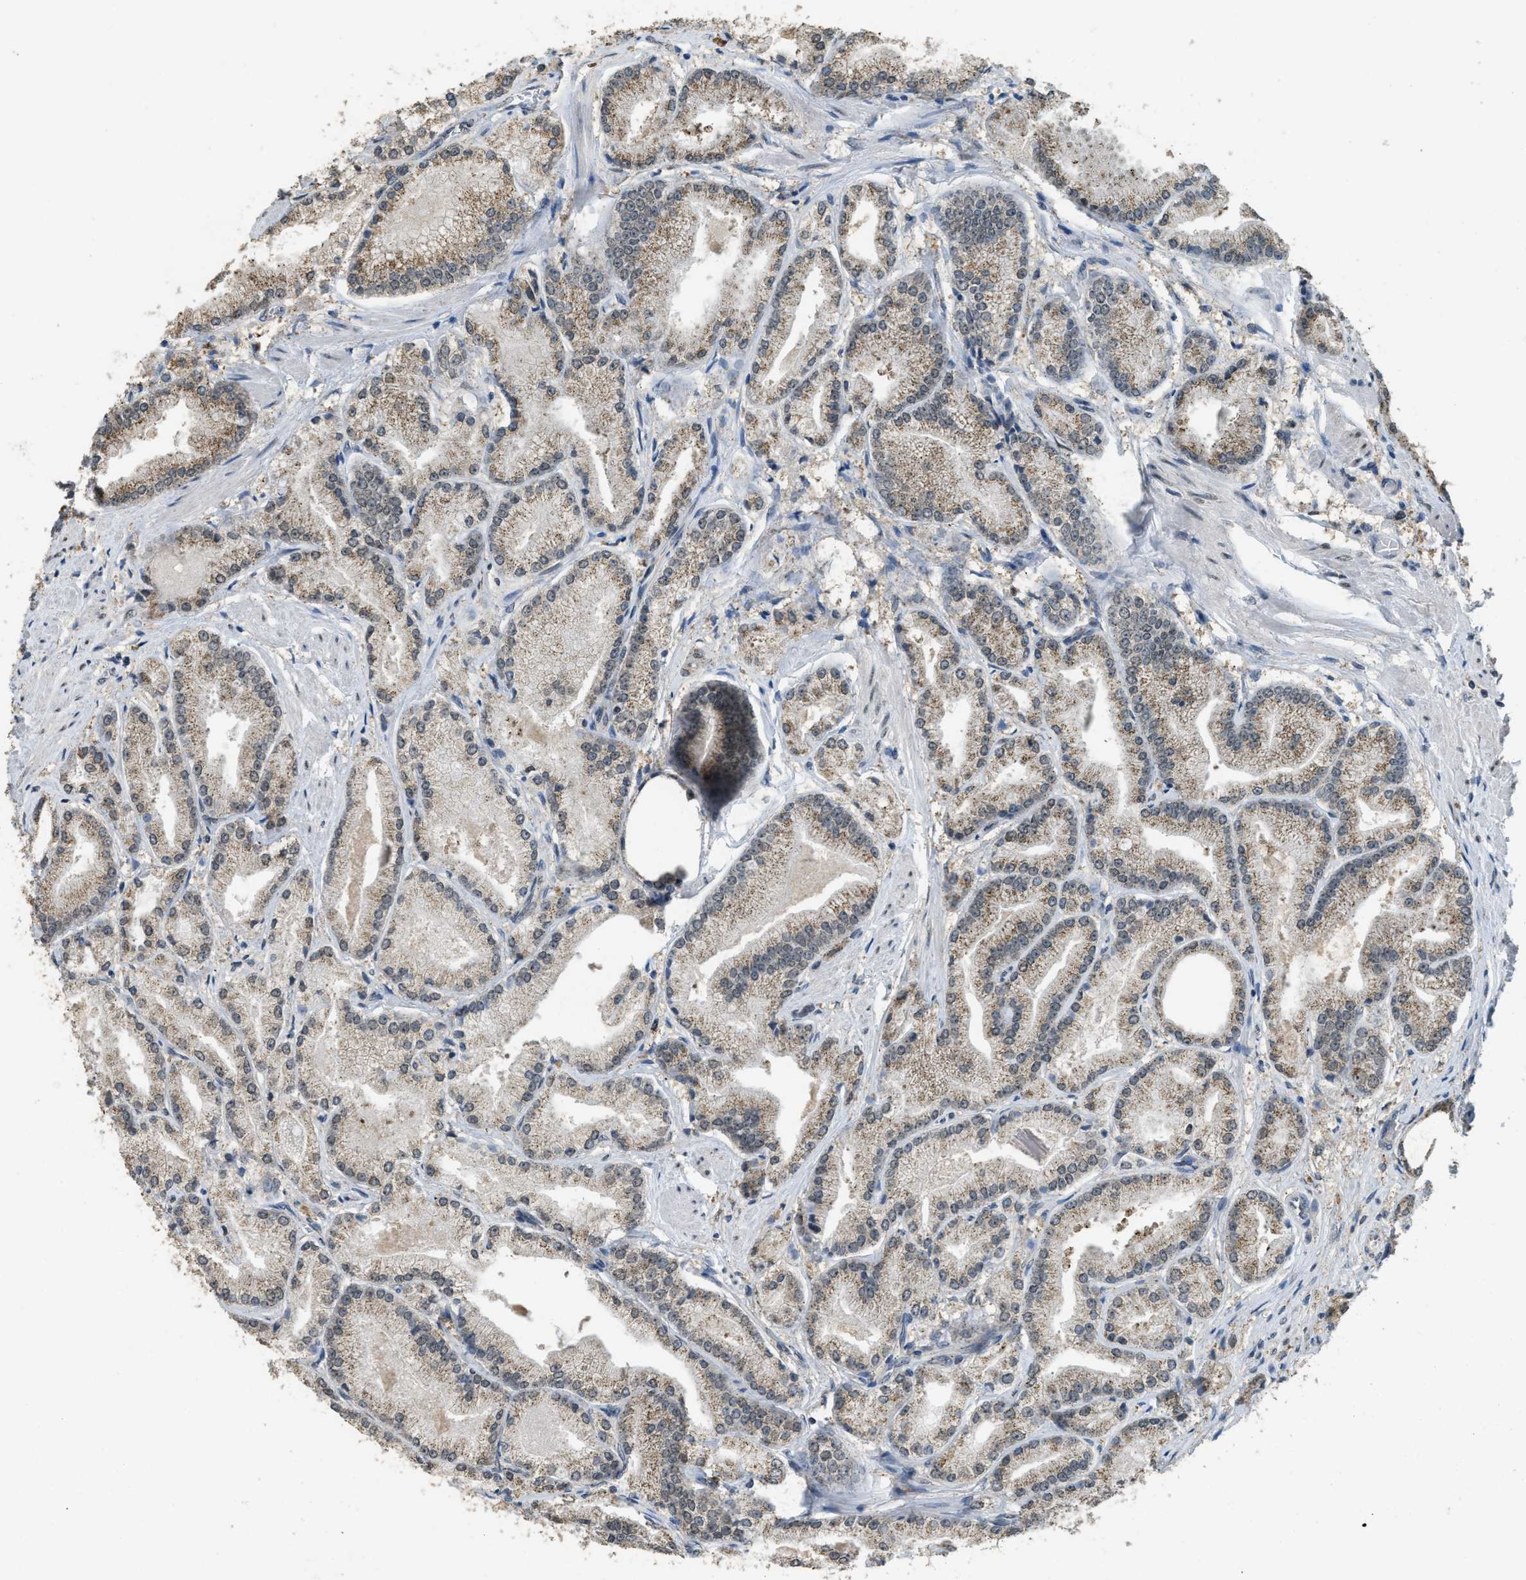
{"staining": {"intensity": "moderate", "quantity": ">75%", "location": "cytoplasmic/membranous"}, "tissue": "prostate cancer", "cell_type": "Tumor cells", "image_type": "cancer", "snomed": [{"axis": "morphology", "description": "Adenocarcinoma, High grade"}, {"axis": "topography", "description": "Prostate"}], "caption": "A photomicrograph of prostate cancer (adenocarcinoma (high-grade)) stained for a protein displays moderate cytoplasmic/membranous brown staining in tumor cells.", "gene": "IPO7", "patient": {"sex": "male", "age": 50}}